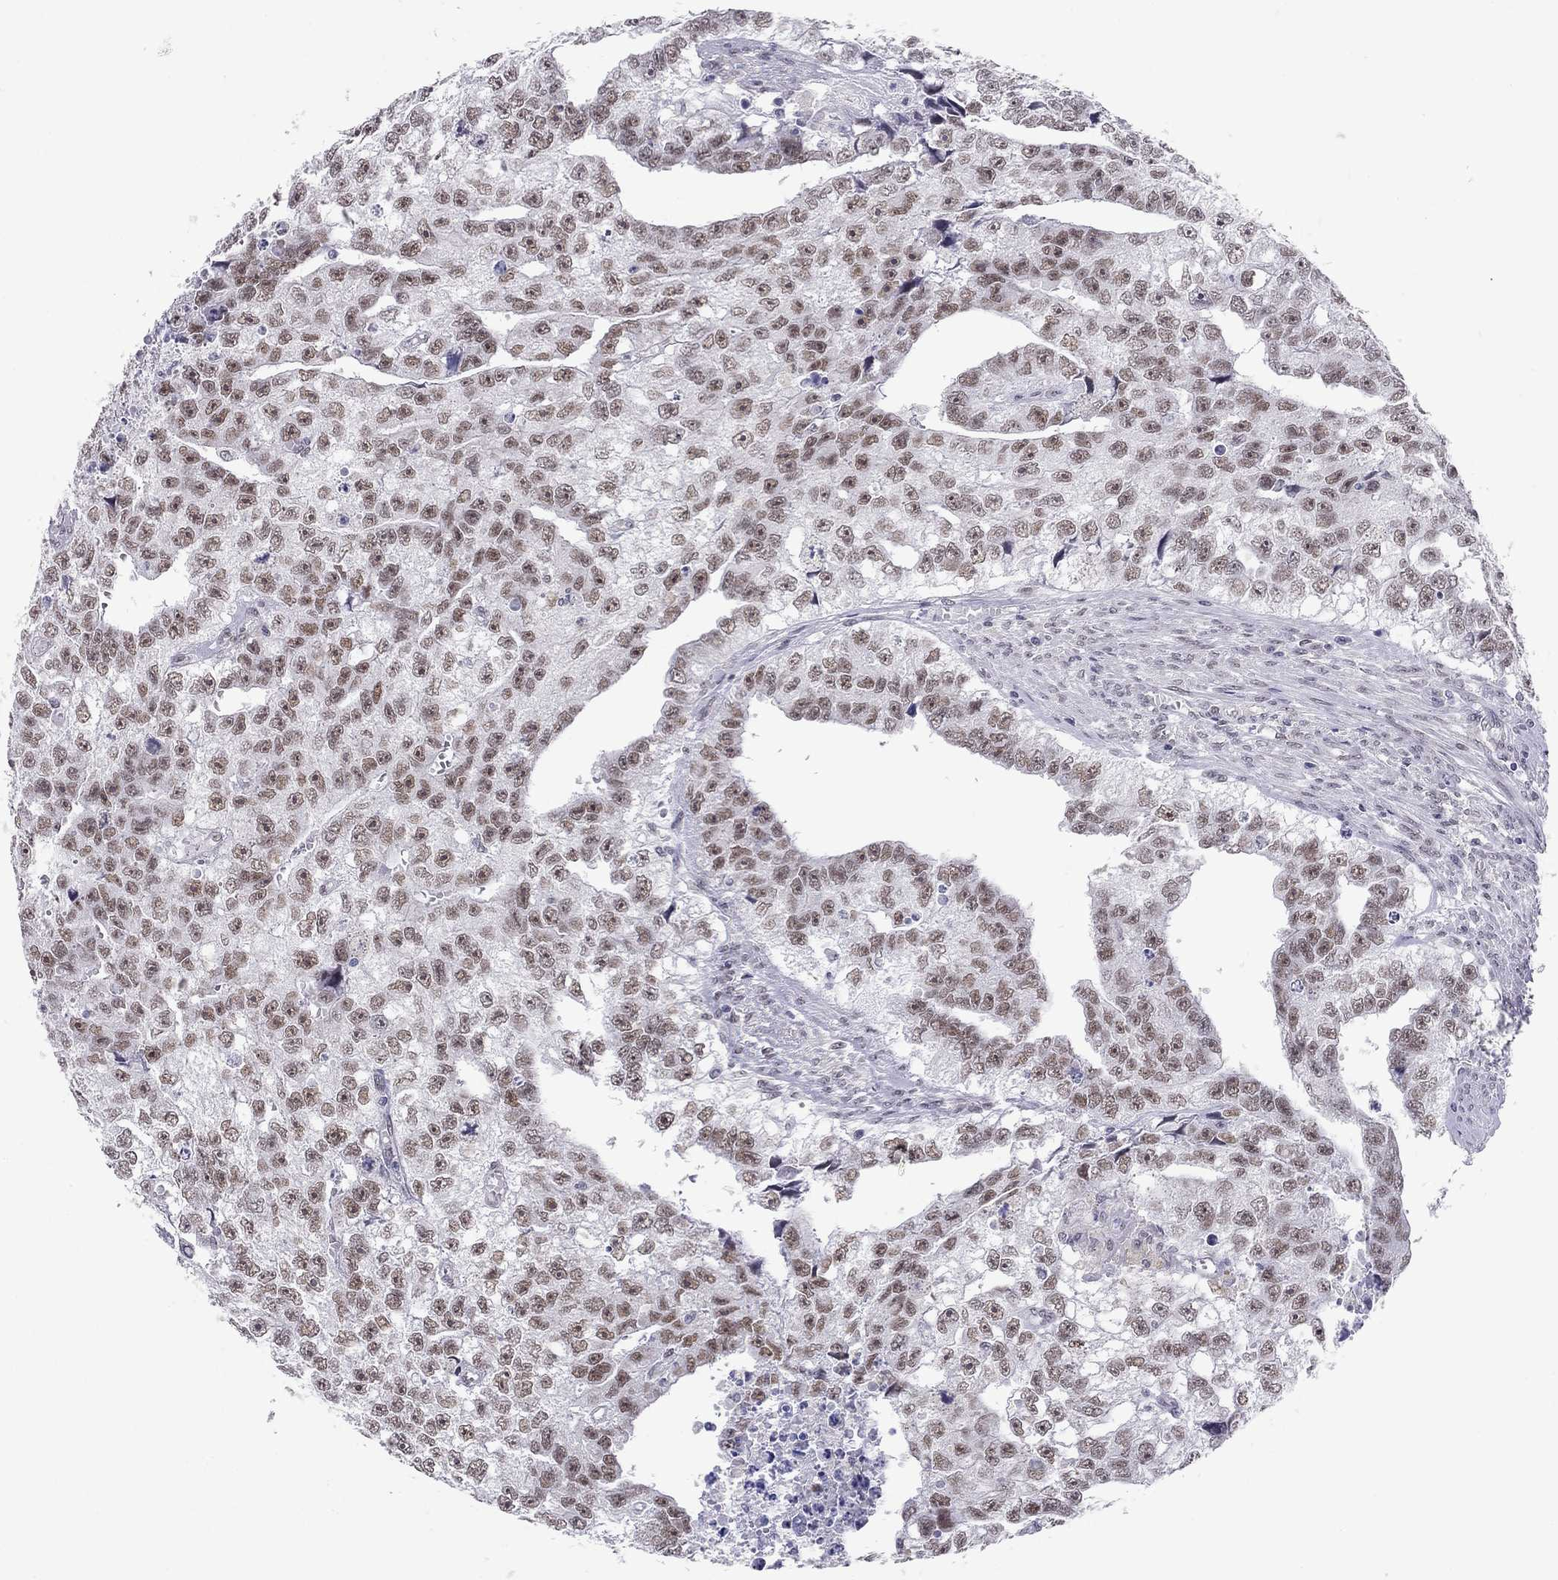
{"staining": {"intensity": "moderate", "quantity": ">75%", "location": "nuclear"}, "tissue": "testis cancer", "cell_type": "Tumor cells", "image_type": "cancer", "snomed": [{"axis": "morphology", "description": "Carcinoma, Embryonal, NOS"}, {"axis": "morphology", "description": "Teratoma, malignant, NOS"}, {"axis": "topography", "description": "Testis"}], "caption": "Human embryonal carcinoma (testis) stained with a protein marker shows moderate staining in tumor cells.", "gene": "DOT1L", "patient": {"sex": "male", "age": 44}}